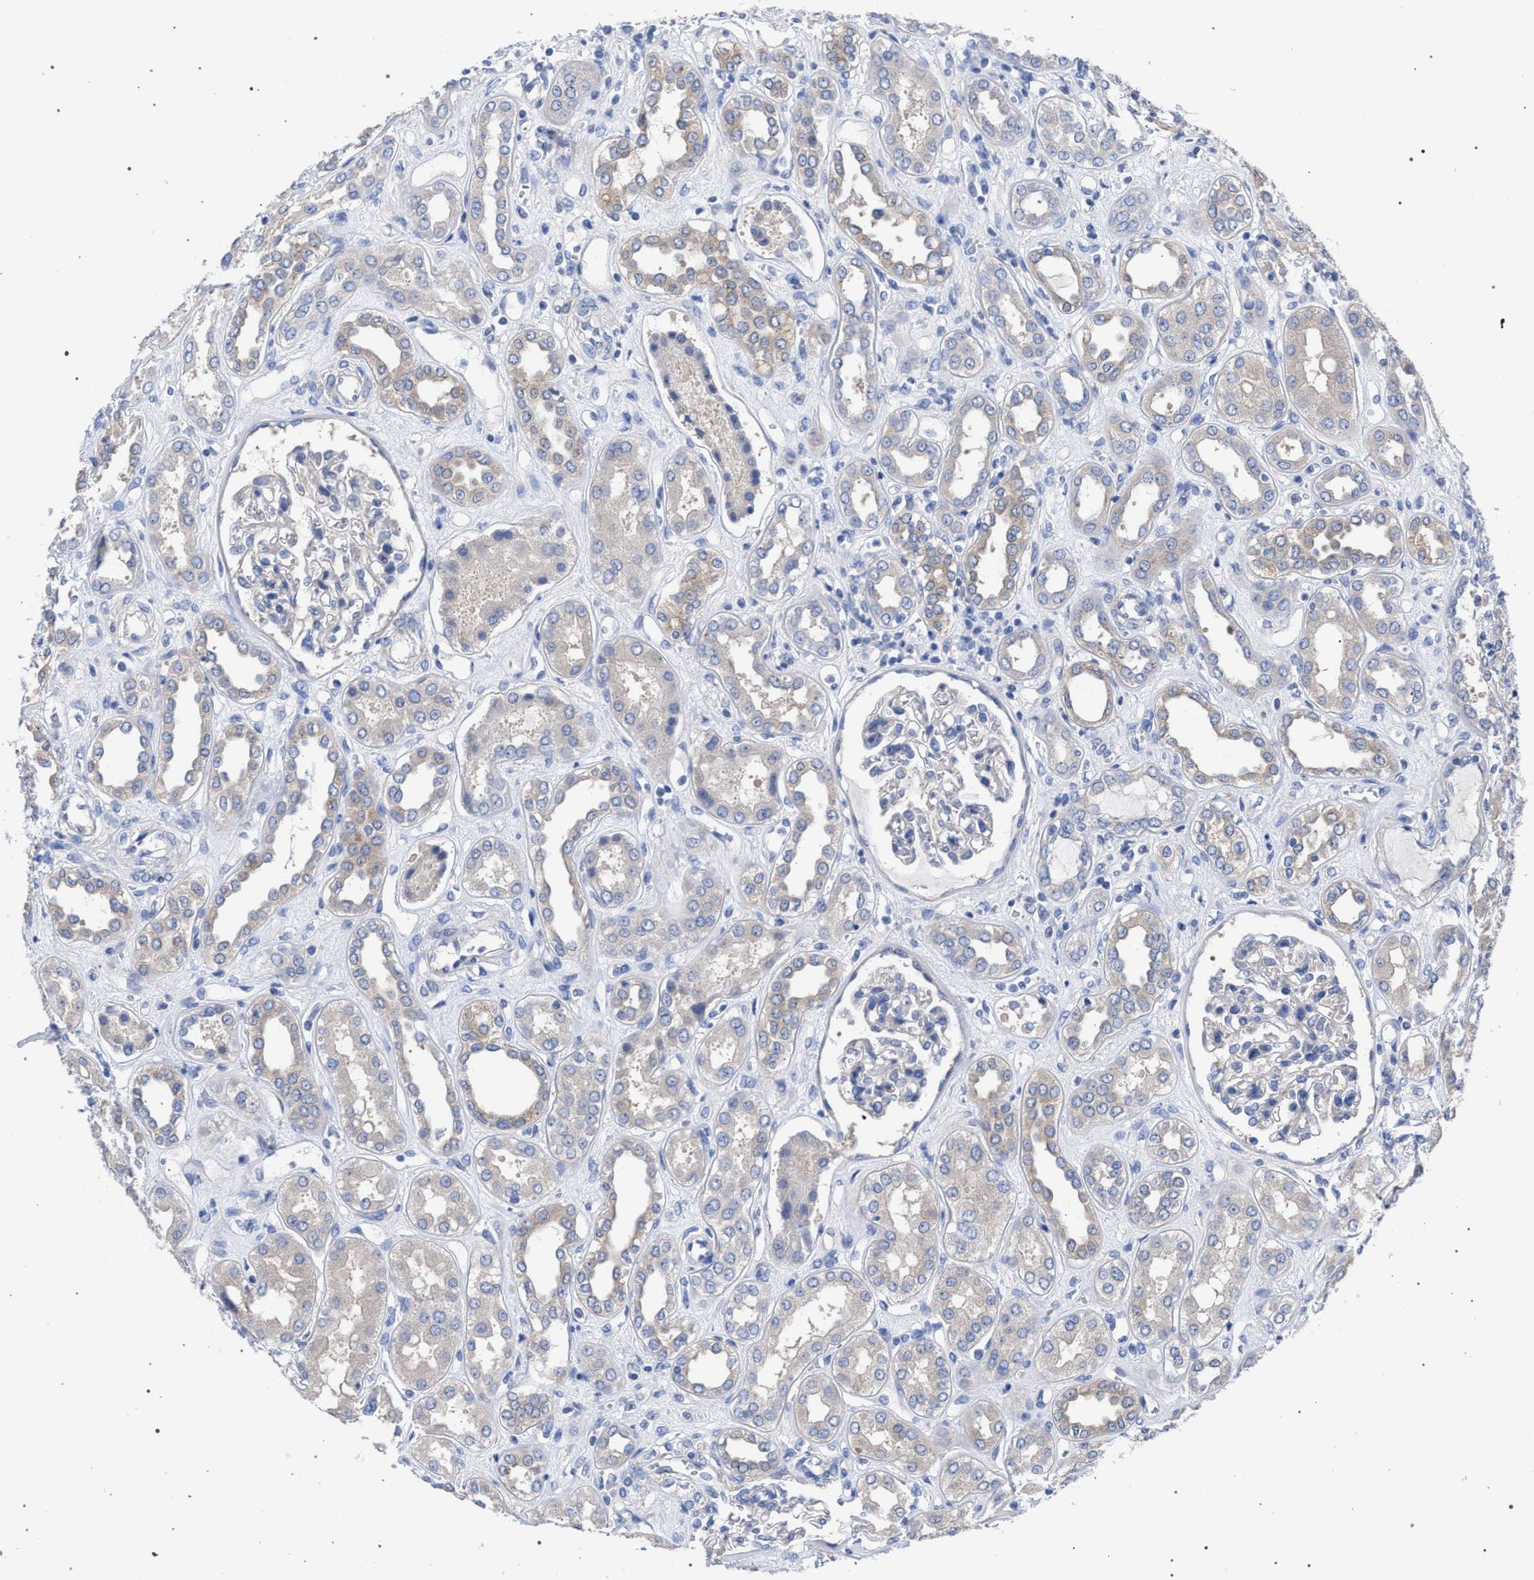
{"staining": {"intensity": "negative", "quantity": "none", "location": "none"}, "tissue": "kidney", "cell_type": "Cells in glomeruli", "image_type": "normal", "snomed": [{"axis": "morphology", "description": "Normal tissue, NOS"}, {"axis": "topography", "description": "Kidney"}], "caption": "Immunohistochemistry (IHC) histopathology image of benign human kidney stained for a protein (brown), which exhibits no staining in cells in glomeruli.", "gene": "GMPR", "patient": {"sex": "male", "age": 59}}